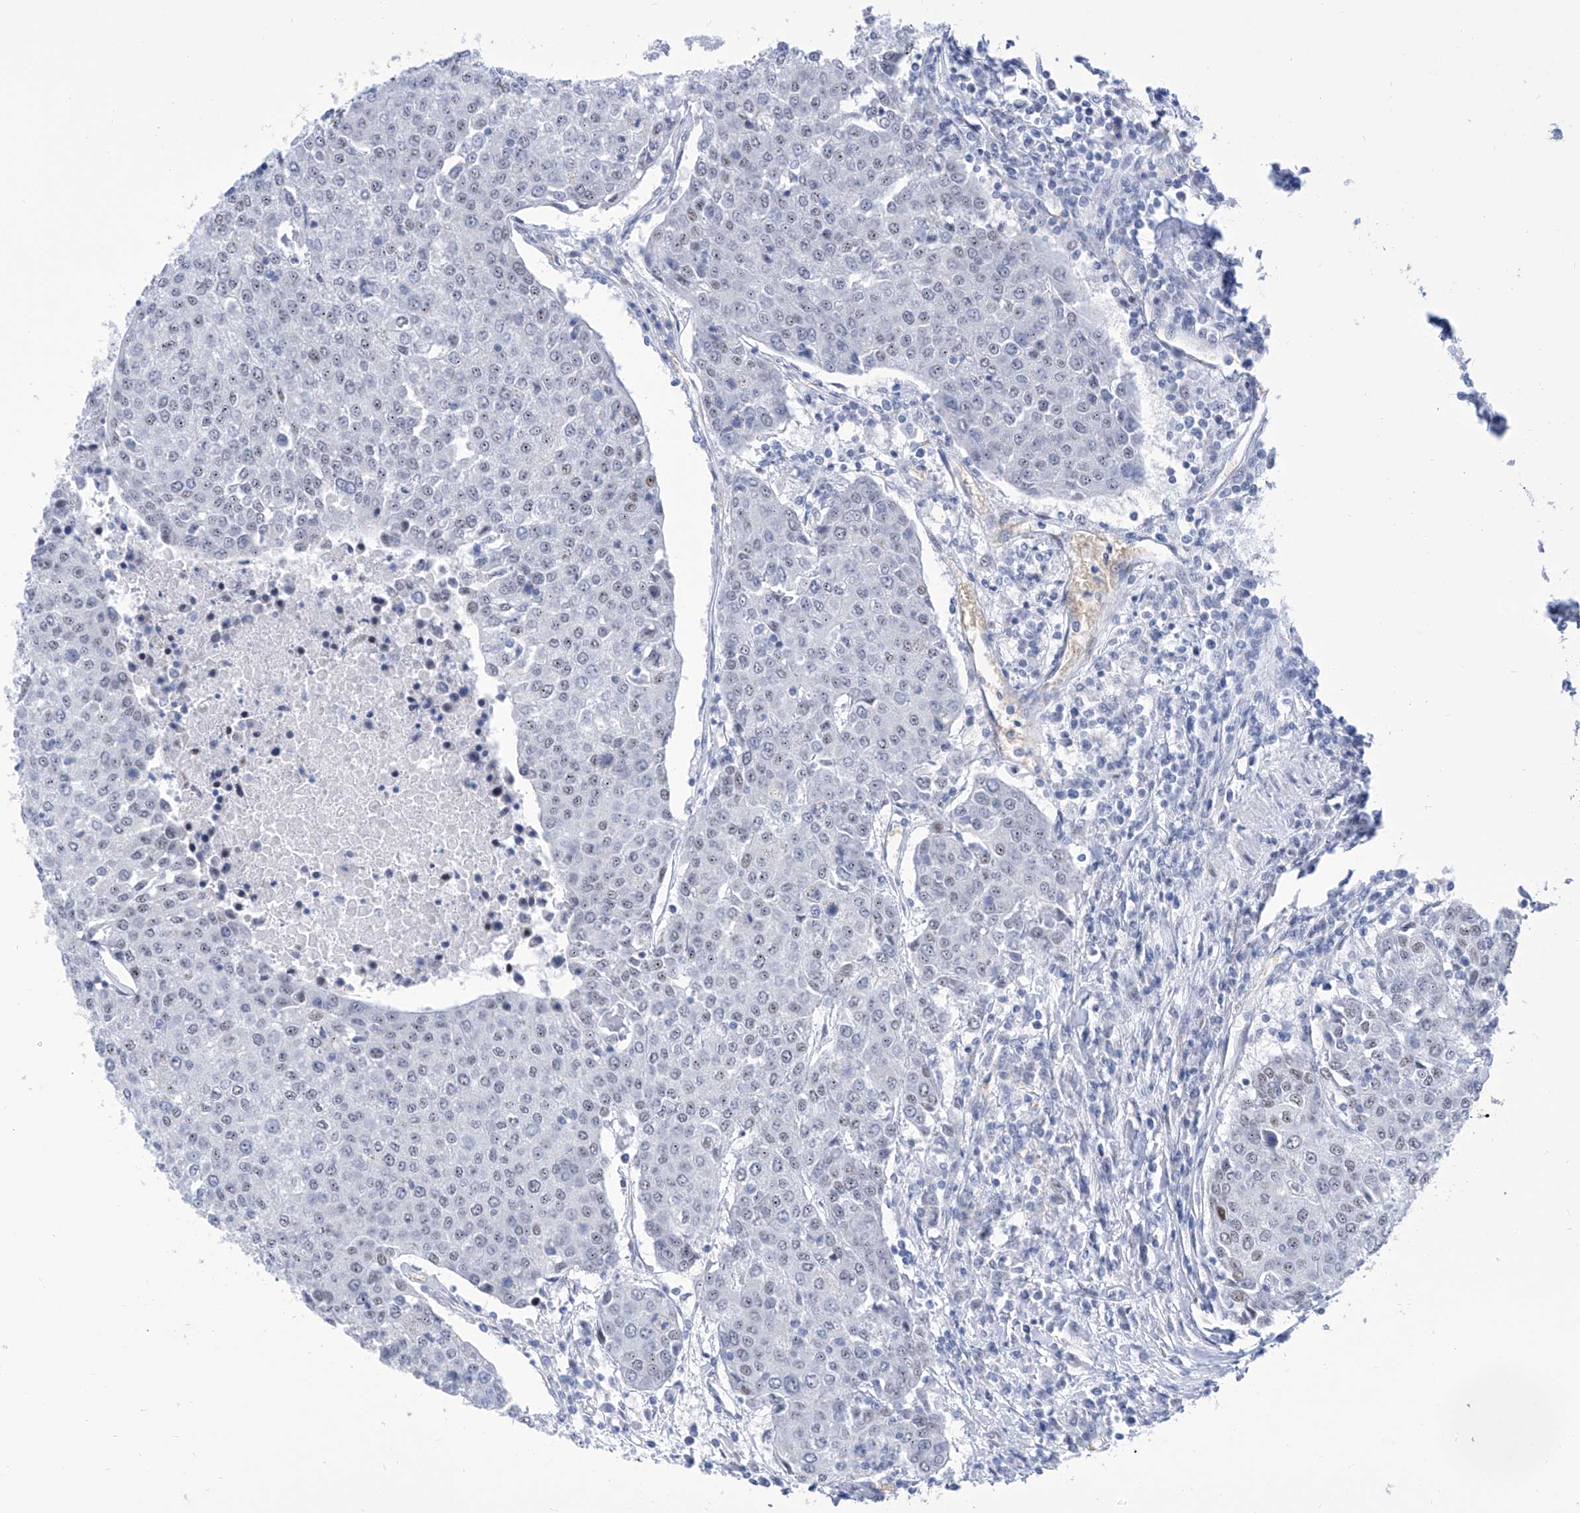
{"staining": {"intensity": "moderate", "quantity": "<25%", "location": "nuclear"}, "tissue": "urothelial cancer", "cell_type": "Tumor cells", "image_type": "cancer", "snomed": [{"axis": "morphology", "description": "Urothelial carcinoma, High grade"}, {"axis": "topography", "description": "Urinary bladder"}], "caption": "Moderate nuclear protein expression is present in about <25% of tumor cells in urothelial cancer.", "gene": "SART1", "patient": {"sex": "female", "age": 85}}